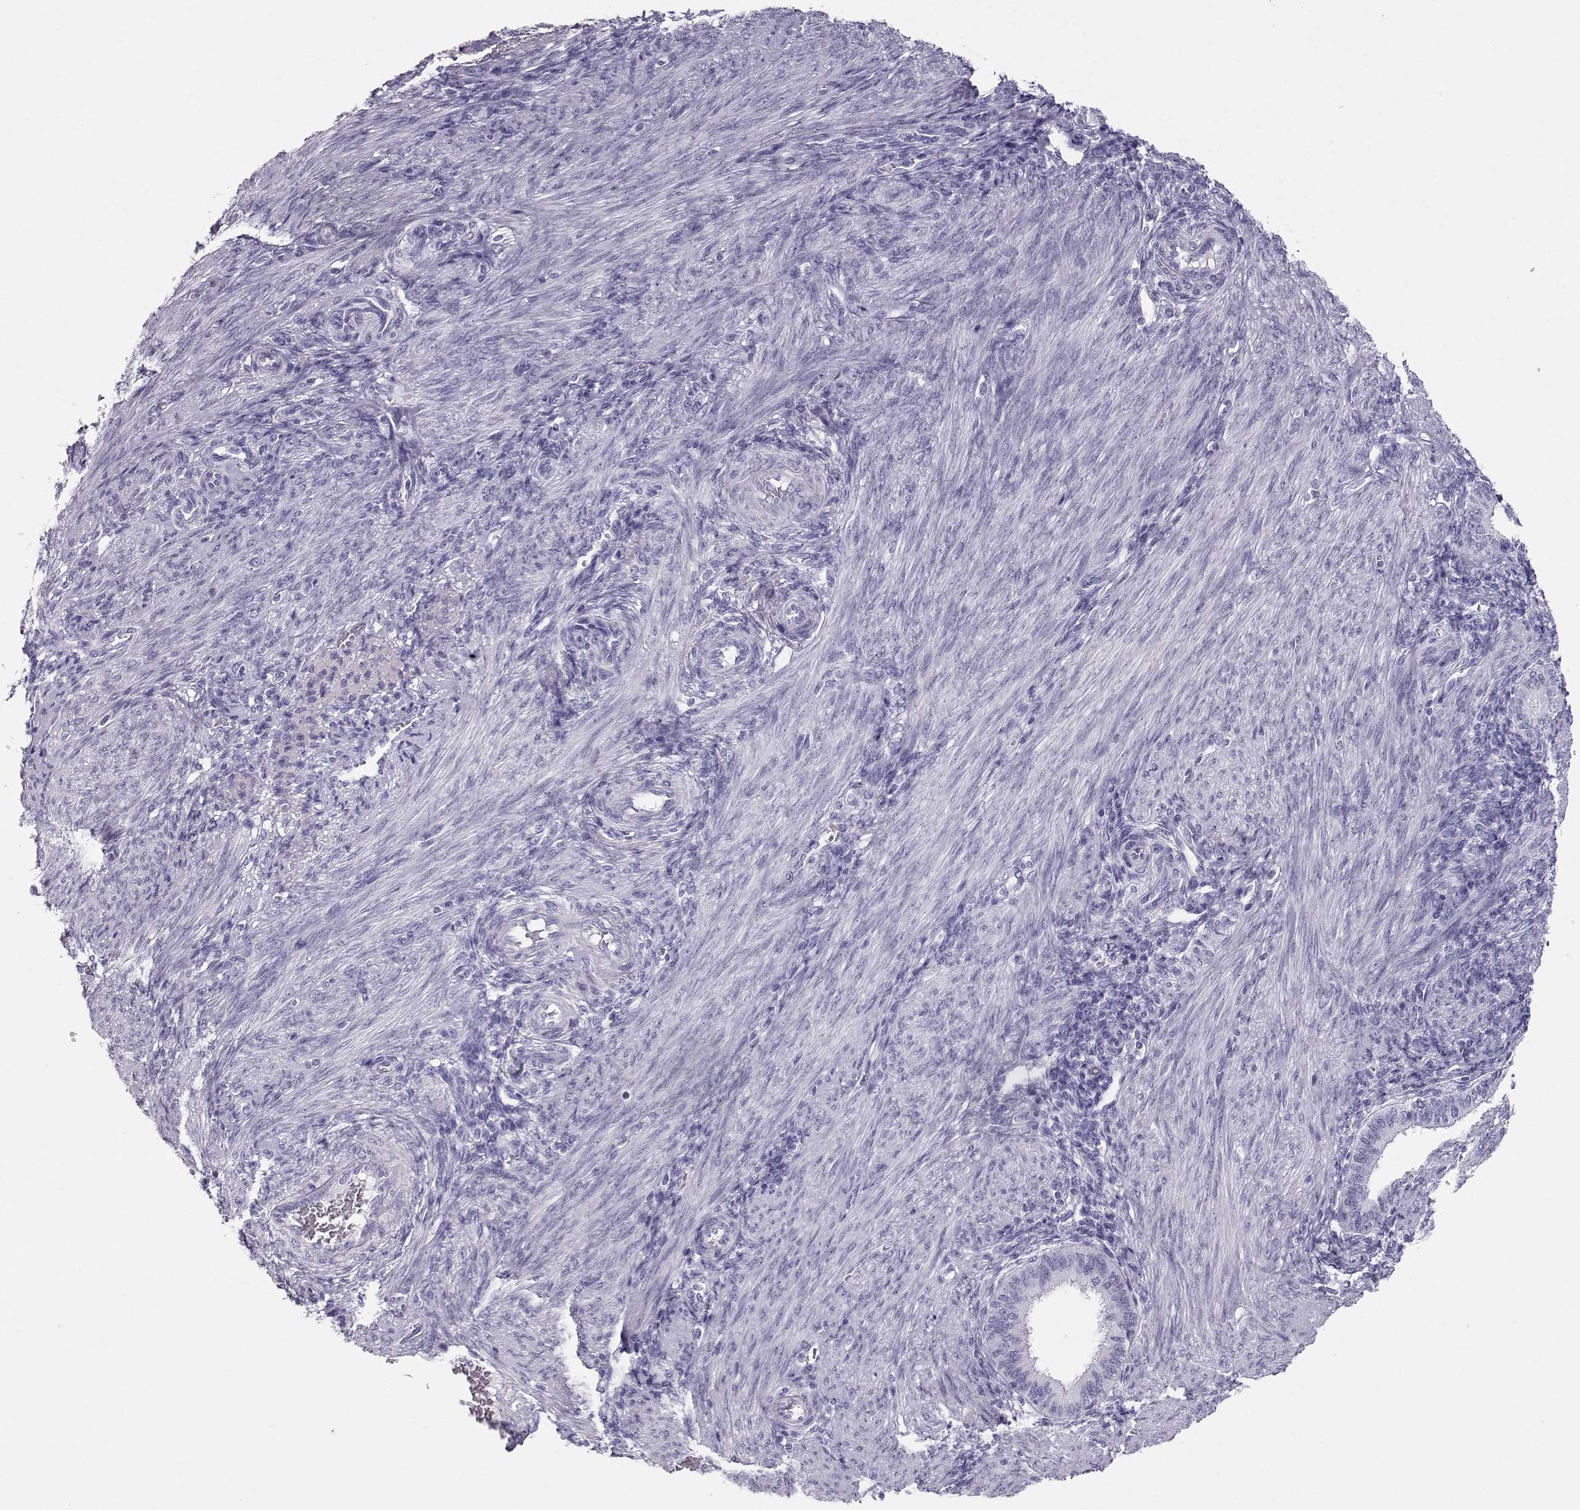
{"staining": {"intensity": "negative", "quantity": "none", "location": "none"}, "tissue": "endometrium", "cell_type": "Cells in endometrial stroma", "image_type": "normal", "snomed": [{"axis": "morphology", "description": "Normal tissue, NOS"}, {"axis": "topography", "description": "Endometrium"}], "caption": "Immunohistochemistry histopathology image of normal human endometrium stained for a protein (brown), which reveals no positivity in cells in endometrial stroma. Brightfield microscopy of IHC stained with DAB (3,3'-diaminobenzidine) (brown) and hematoxylin (blue), captured at high magnification.", "gene": "MAGEC1", "patient": {"sex": "female", "age": 39}}